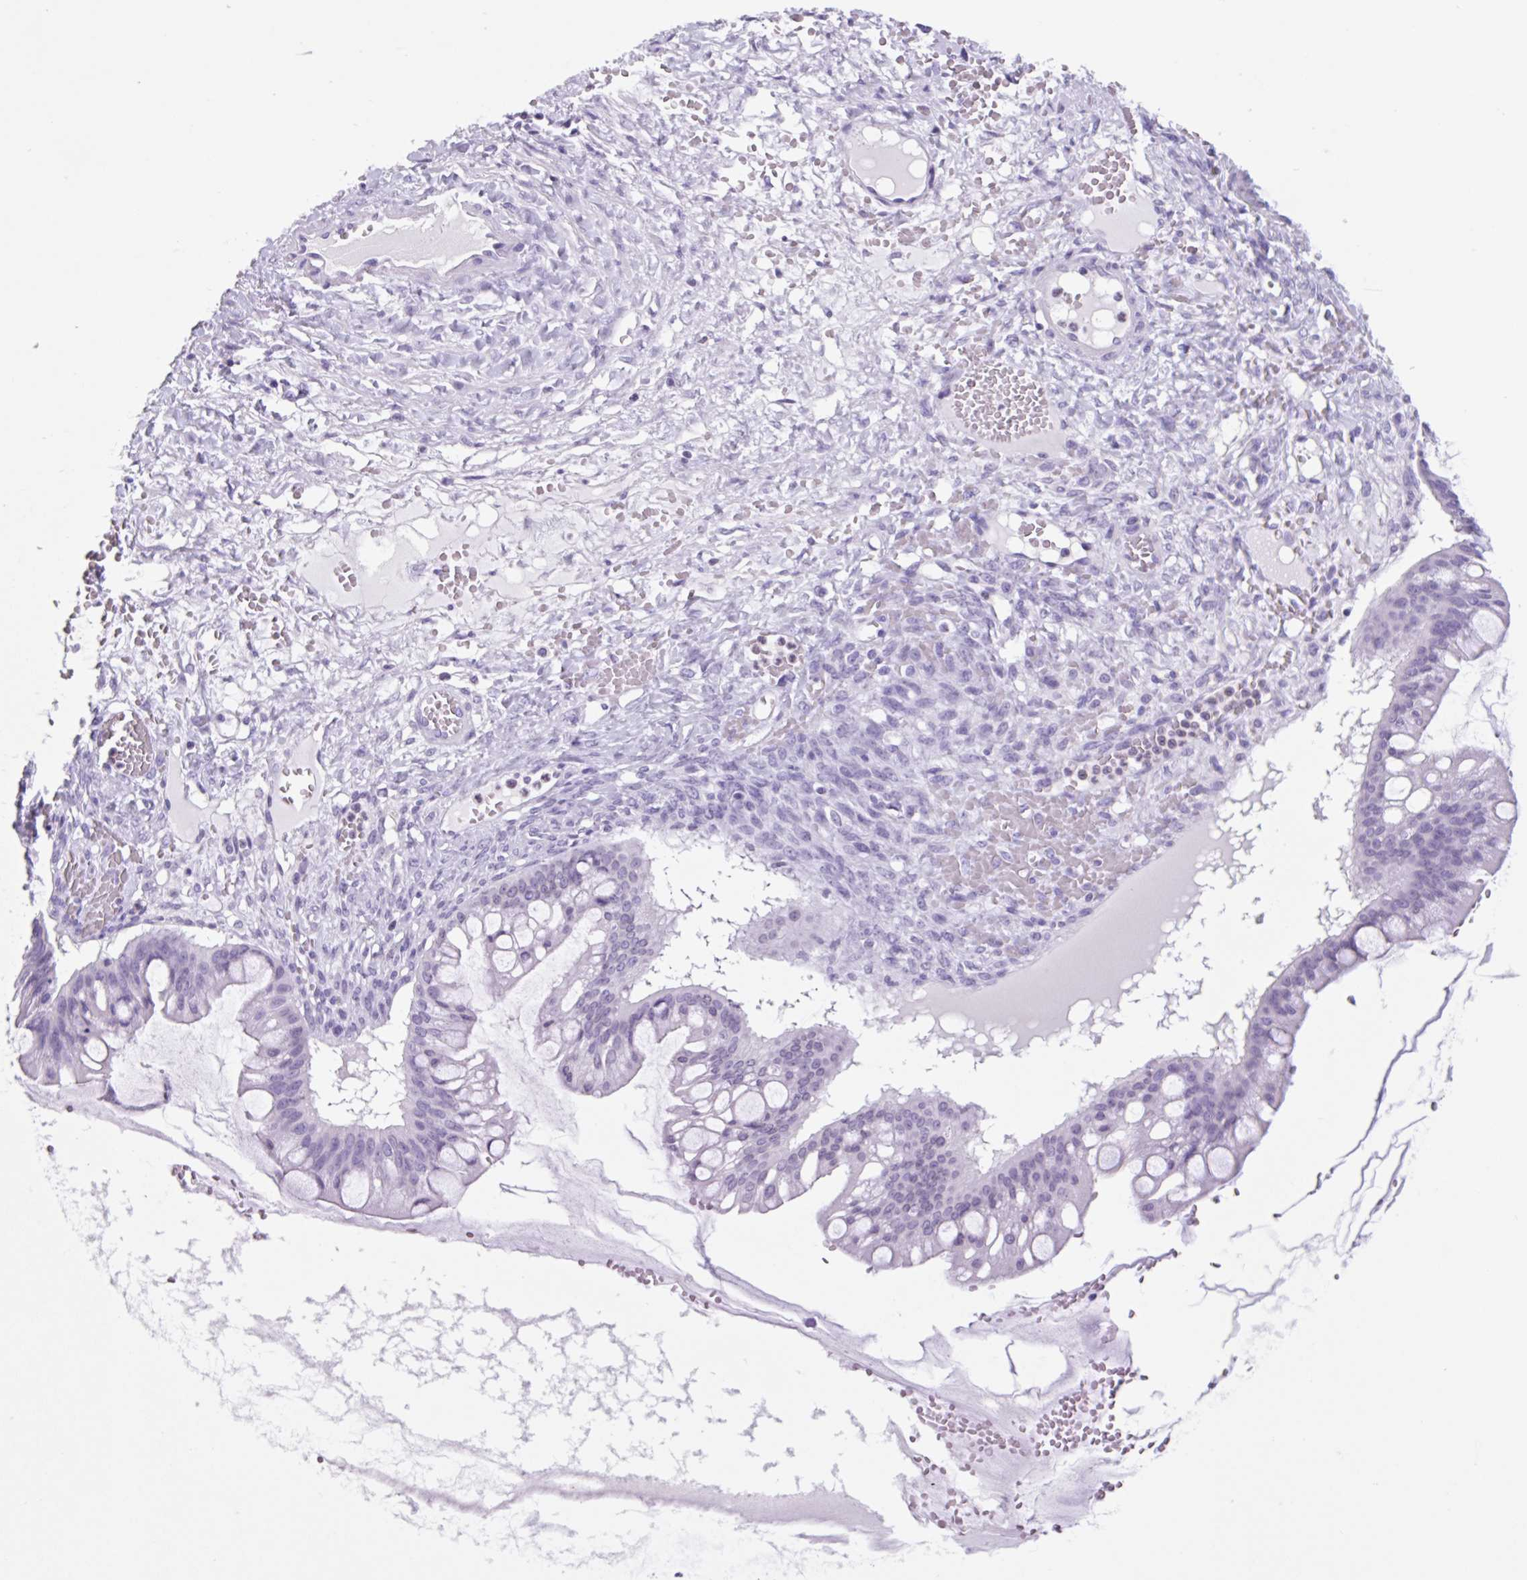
{"staining": {"intensity": "negative", "quantity": "none", "location": "none"}, "tissue": "ovarian cancer", "cell_type": "Tumor cells", "image_type": "cancer", "snomed": [{"axis": "morphology", "description": "Cystadenocarcinoma, mucinous, NOS"}, {"axis": "topography", "description": "Ovary"}], "caption": "DAB immunohistochemical staining of ovarian cancer exhibits no significant positivity in tumor cells.", "gene": "VPREB1", "patient": {"sex": "female", "age": 73}}